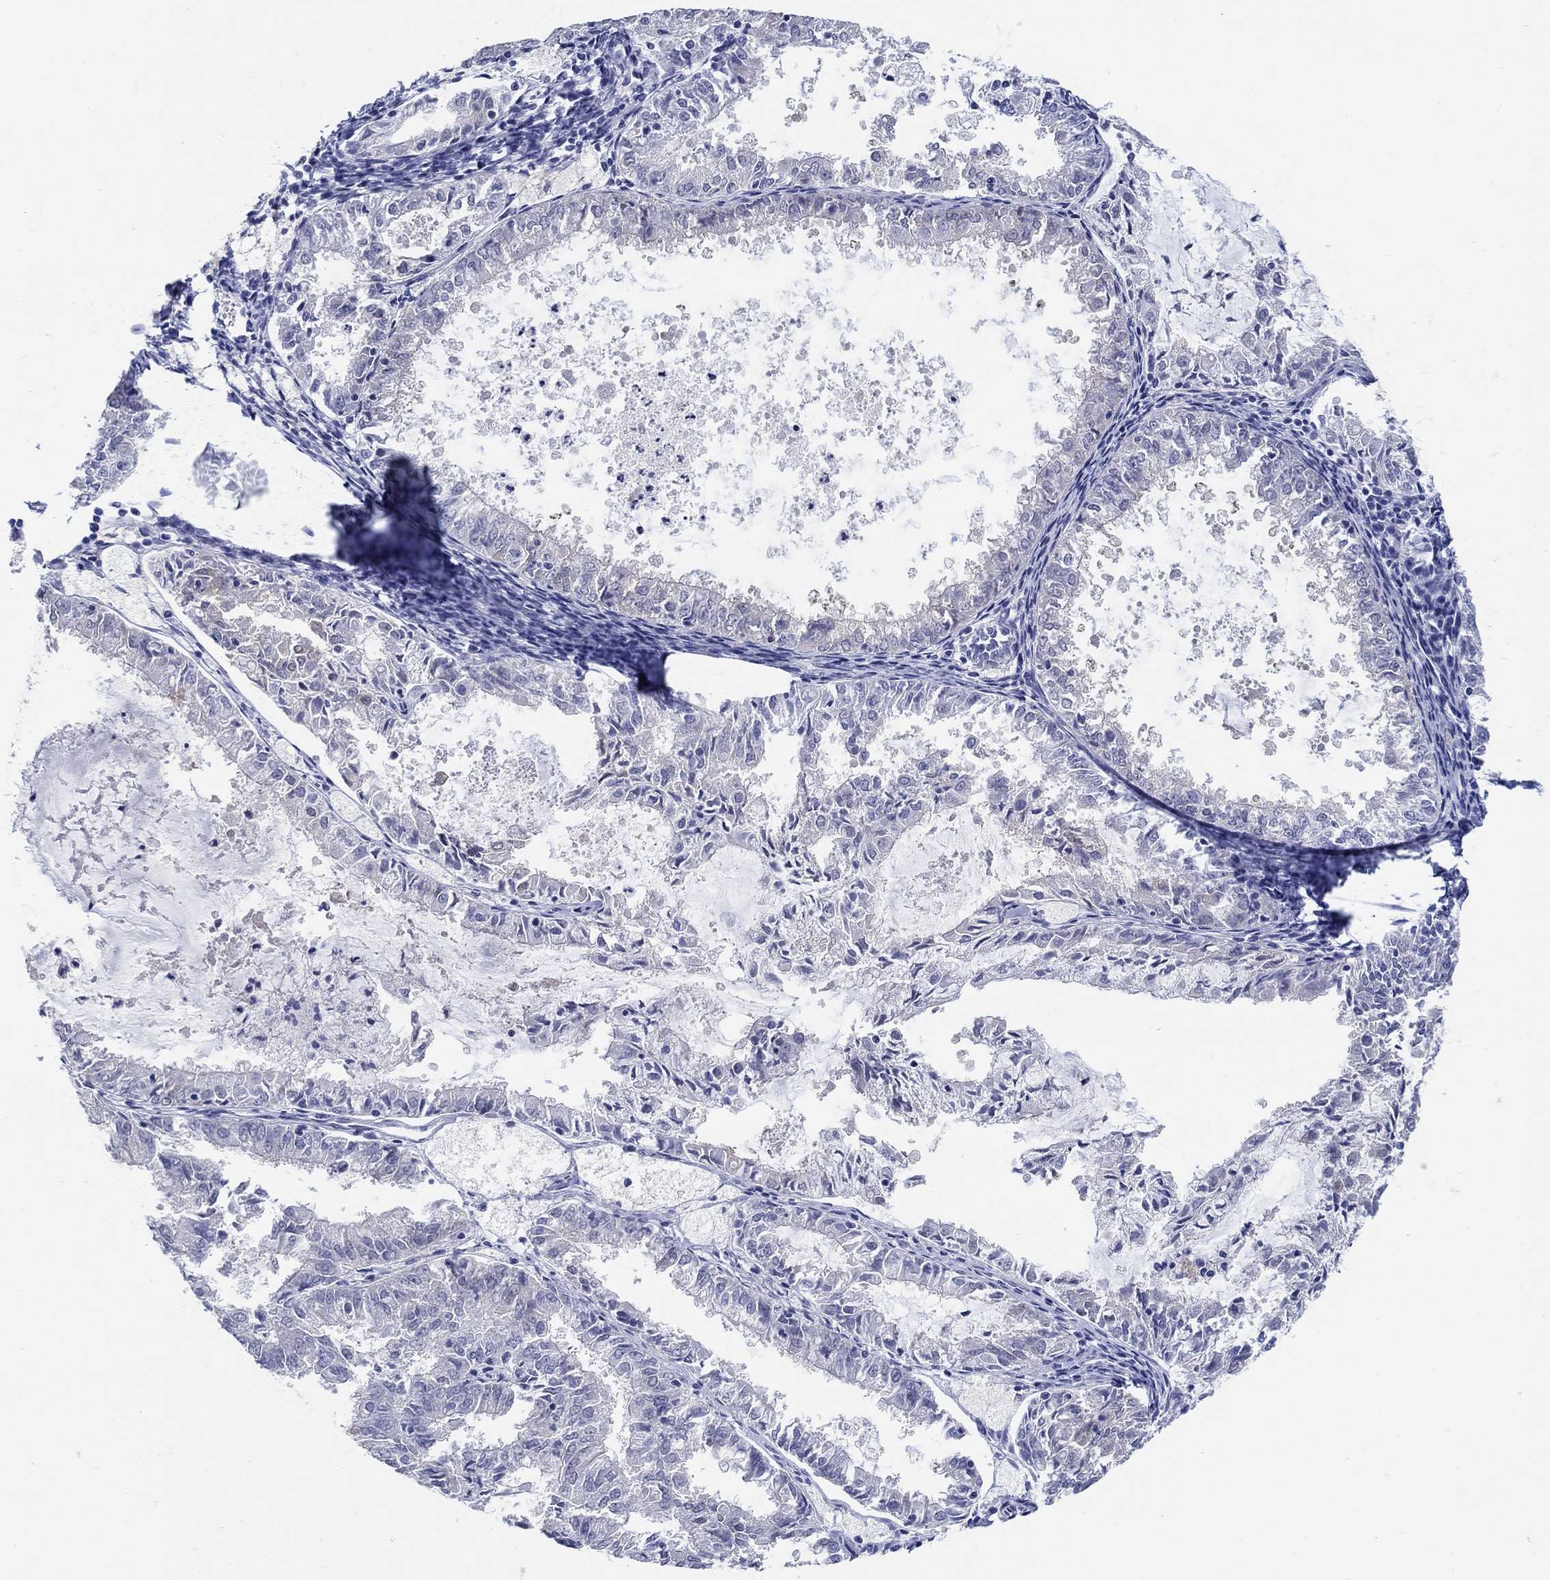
{"staining": {"intensity": "negative", "quantity": "none", "location": "none"}, "tissue": "endometrial cancer", "cell_type": "Tumor cells", "image_type": "cancer", "snomed": [{"axis": "morphology", "description": "Adenocarcinoma, NOS"}, {"axis": "topography", "description": "Endometrium"}], "caption": "The immunohistochemistry image has no significant staining in tumor cells of endometrial cancer (adenocarcinoma) tissue. The staining was performed using DAB to visualize the protein expression in brown, while the nuclei were stained in blue with hematoxylin (Magnification: 20x).", "gene": "AKR1C2", "patient": {"sex": "female", "age": 57}}